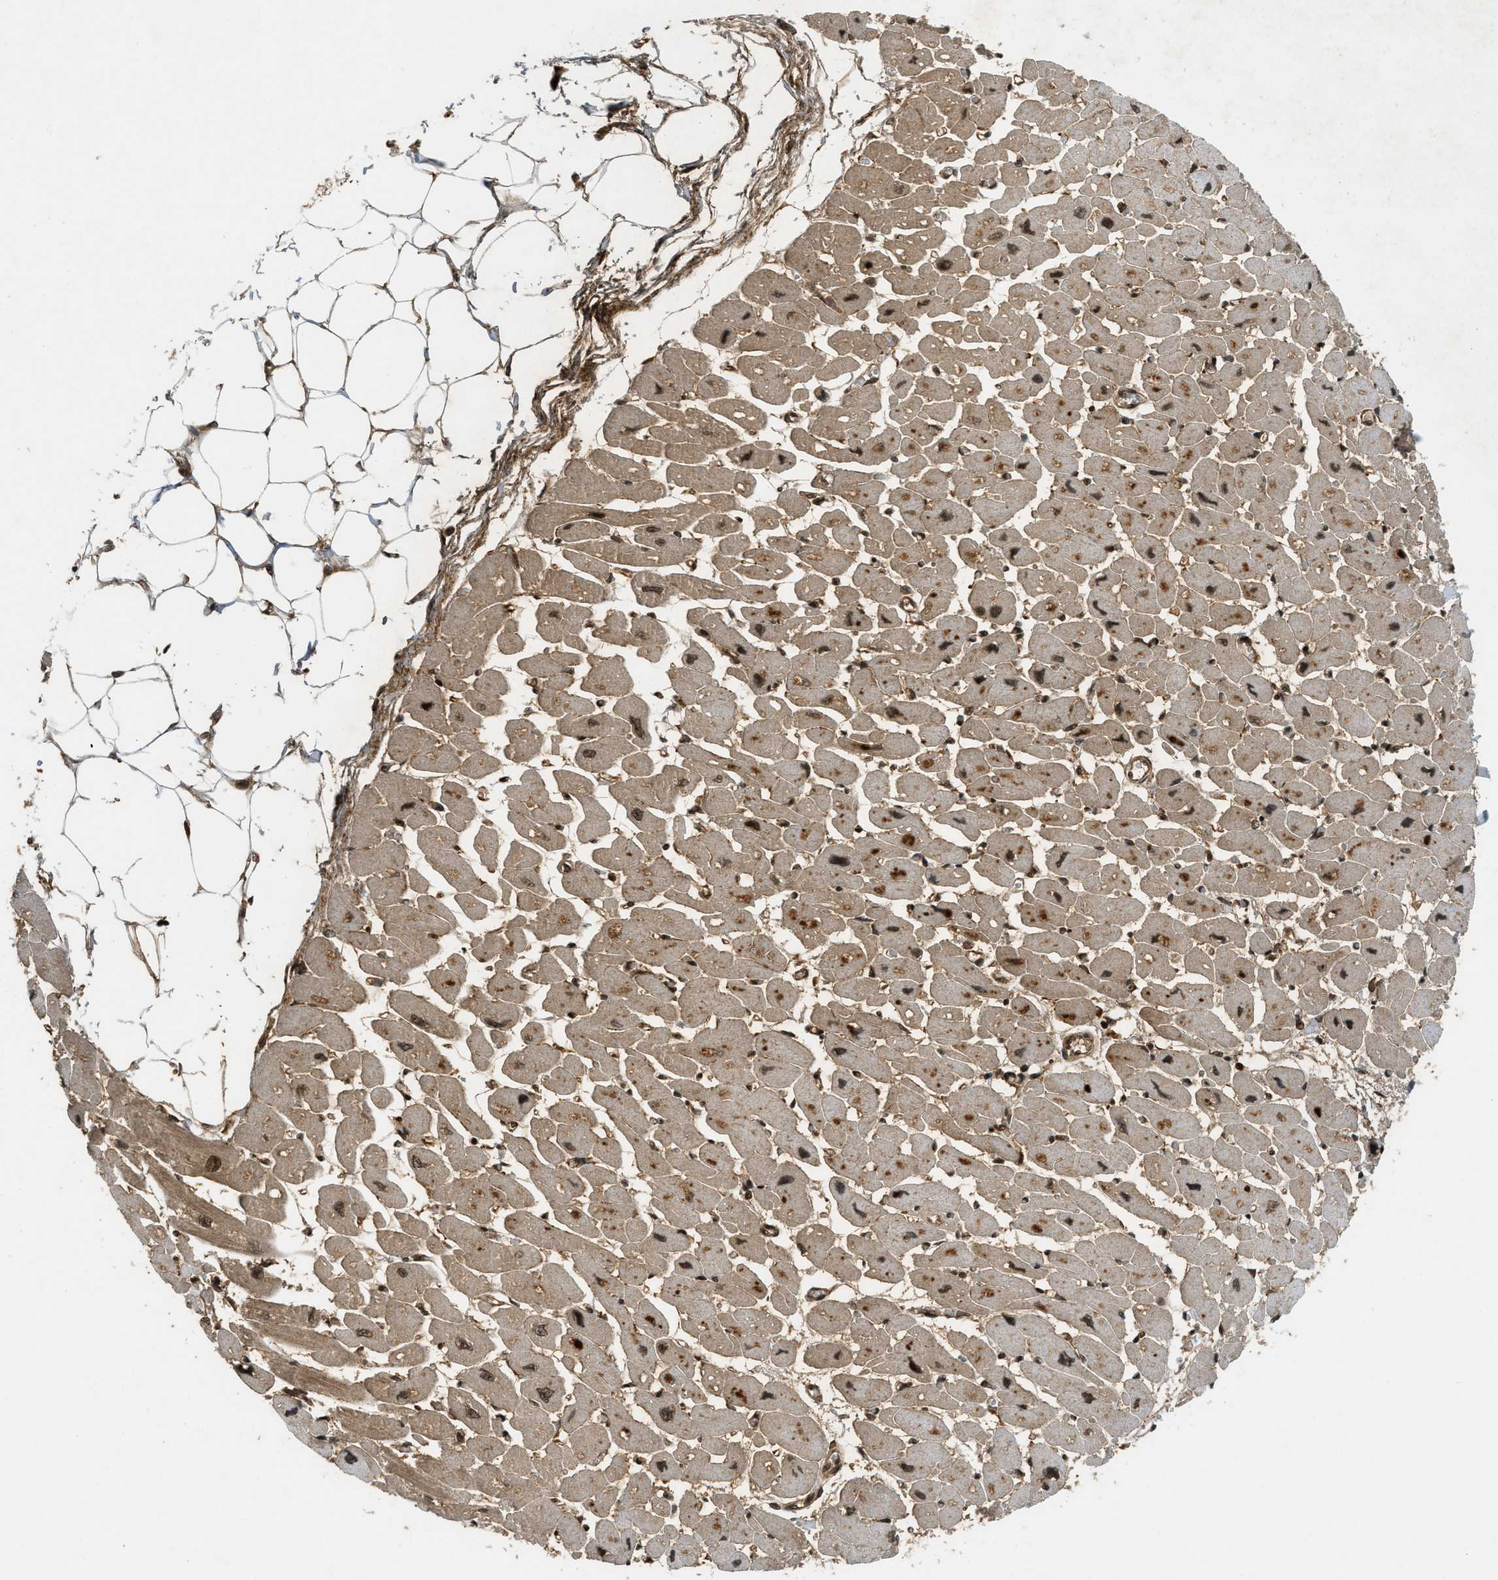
{"staining": {"intensity": "moderate", "quantity": ">75%", "location": "cytoplasmic/membranous,nuclear"}, "tissue": "heart muscle", "cell_type": "Cardiomyocytes", "image_type": "normal", "snomed": [{"axis": "morphology", "description": "Normal tissue, NOS"}, {"axis": "topography", "description": "Heart"}], "caption": "The photomicrograph shows immunohistochemical staining of benign heart muscle. There is moderate cytoplasmic/membranous,nuclear staining is seen in approximately >75% of cardiomyocytes.", "gene": "EIF2AK3", "patient": {"sex": "female", "age": 54}}